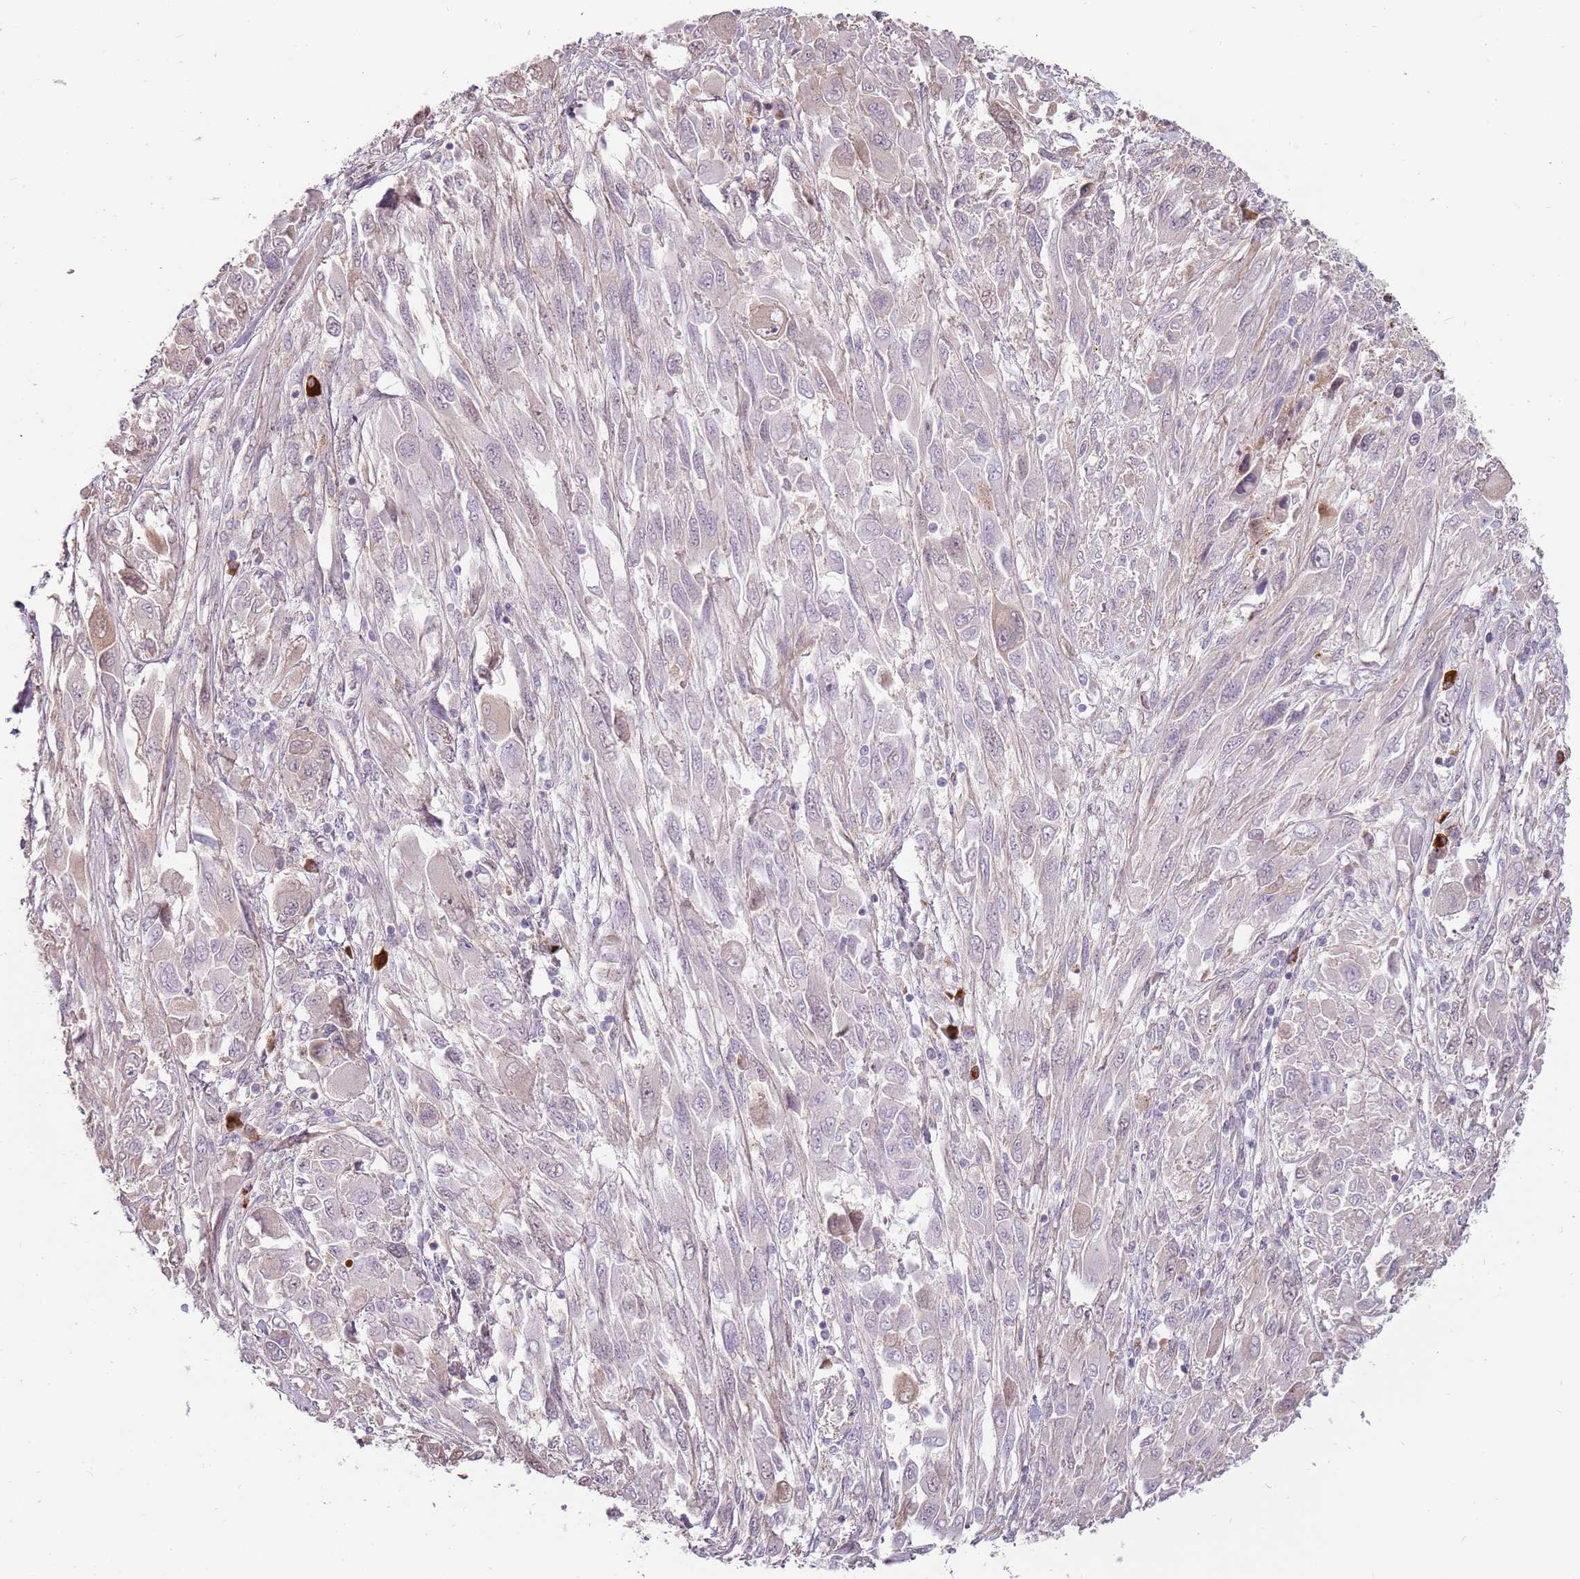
{"staining": {"intensity": "negative", "quantity": "none", "location": "none"}, "tissue": "melanoma", "cell_type": "Tumor cells", "image_type": "cancer", "snomed": [{"axis": "morphology", "description": "Malignant melanoma, NOS"}, {"axis": "topography", "description": "Skin"}], "caption": "Tumor cells show no significant expression in malignant melanoma. The staining was performed using DAB to visualize the protein expression in brown, while the nuclei were stained in blue with hematoxylin (Magnification: 20x).", "gene": "MCUB", "patient": {"sex": "female", "age": 91}}